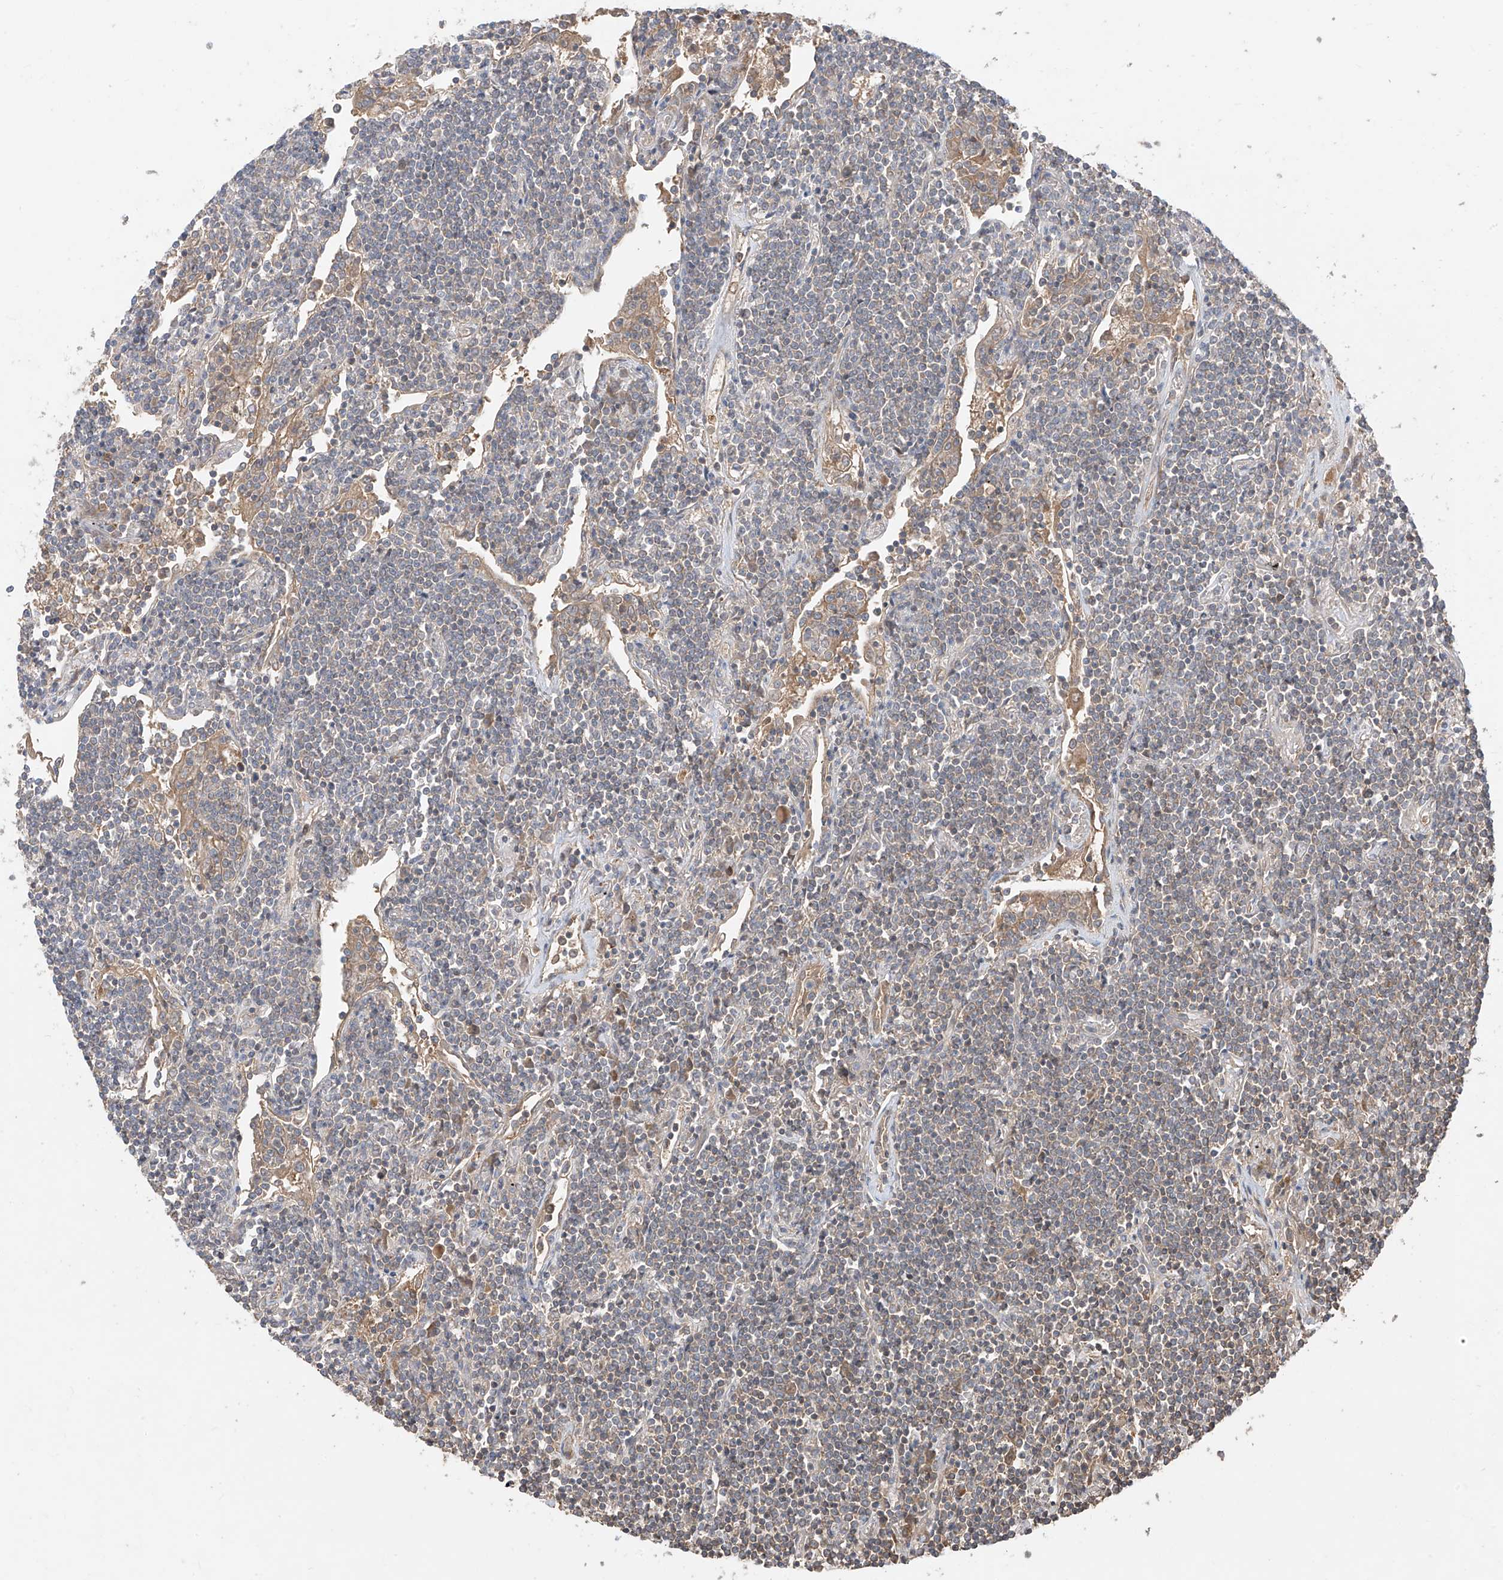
{"staining": {"intensity": "moderate", "quantity": "<25%", "location": "cytoplasmic/membranous"}, "tissue": "lymphoma", "cell_type": "Tumor cells", "image_type": "cancer", "snomed": [{"axis": "morphology", "description": "Malignant lymphoma, non-Hodgkin's type, Low grade"}, {"axis": "topography", "description": "Lung"}], "caption": "Moderate cytoplasmic/membranous protein staining is seen in approximately <25% of tumor cells in lymphoma.", "gene": "CACNA2D4", "patient": {"sex": "female", "age": 71}}